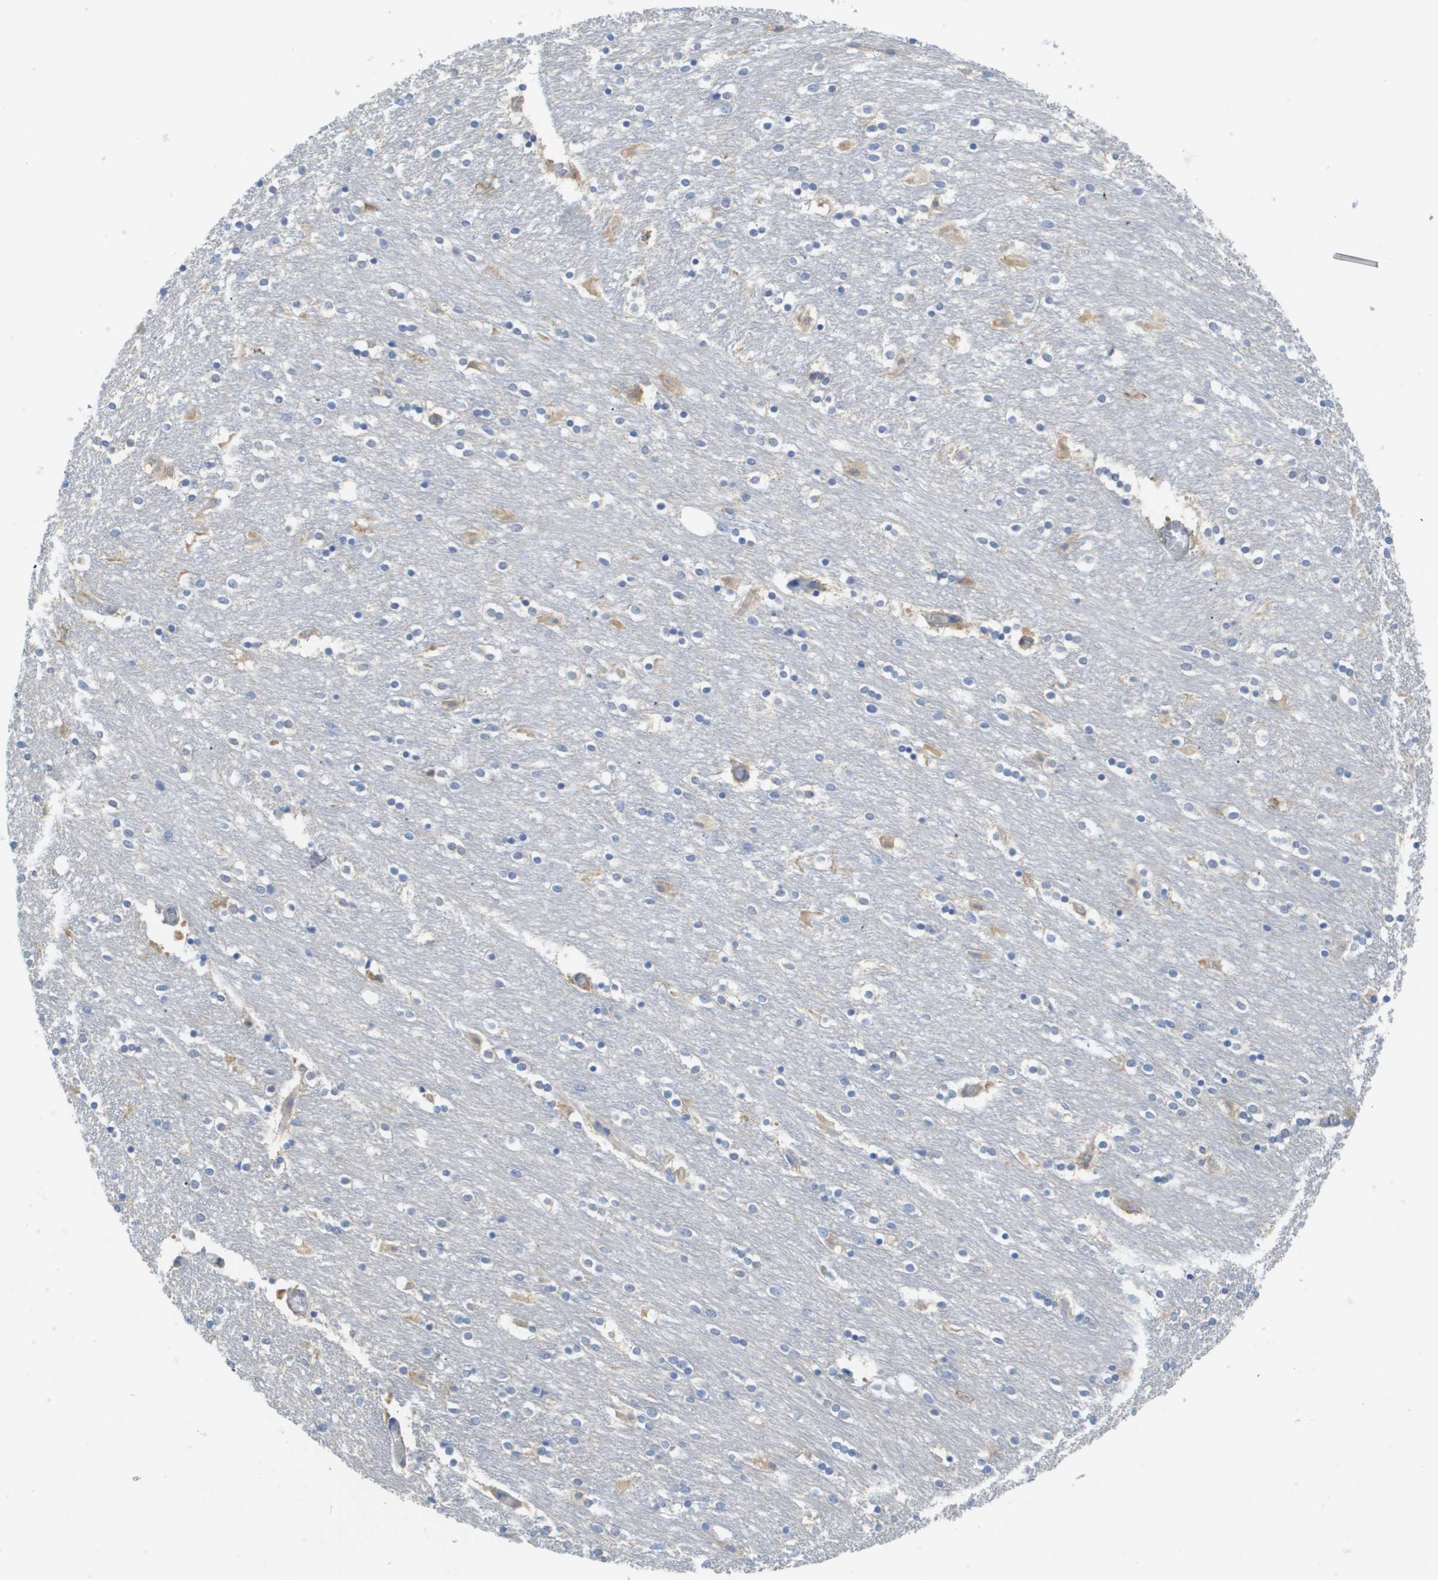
{"staining": {"intensity": "negative", "quantity": "none", "location": "none"}, "tissue": "caudate", "cell_type": "Glial cells", "image_type": "normal", "snomed": [{"axis": "morphology", "description": "Normal tissue, NOS"}, {"axis": "topography", "description": "Lateral ventricle wall"}], "caption": "A high-resolution histopathology image shows immunohistochemistry staining of unremarkable caudate, which displays no significant staining in glial cells.", "gene": "MYL3", "patient": {"sex": "female", "age": 54}}